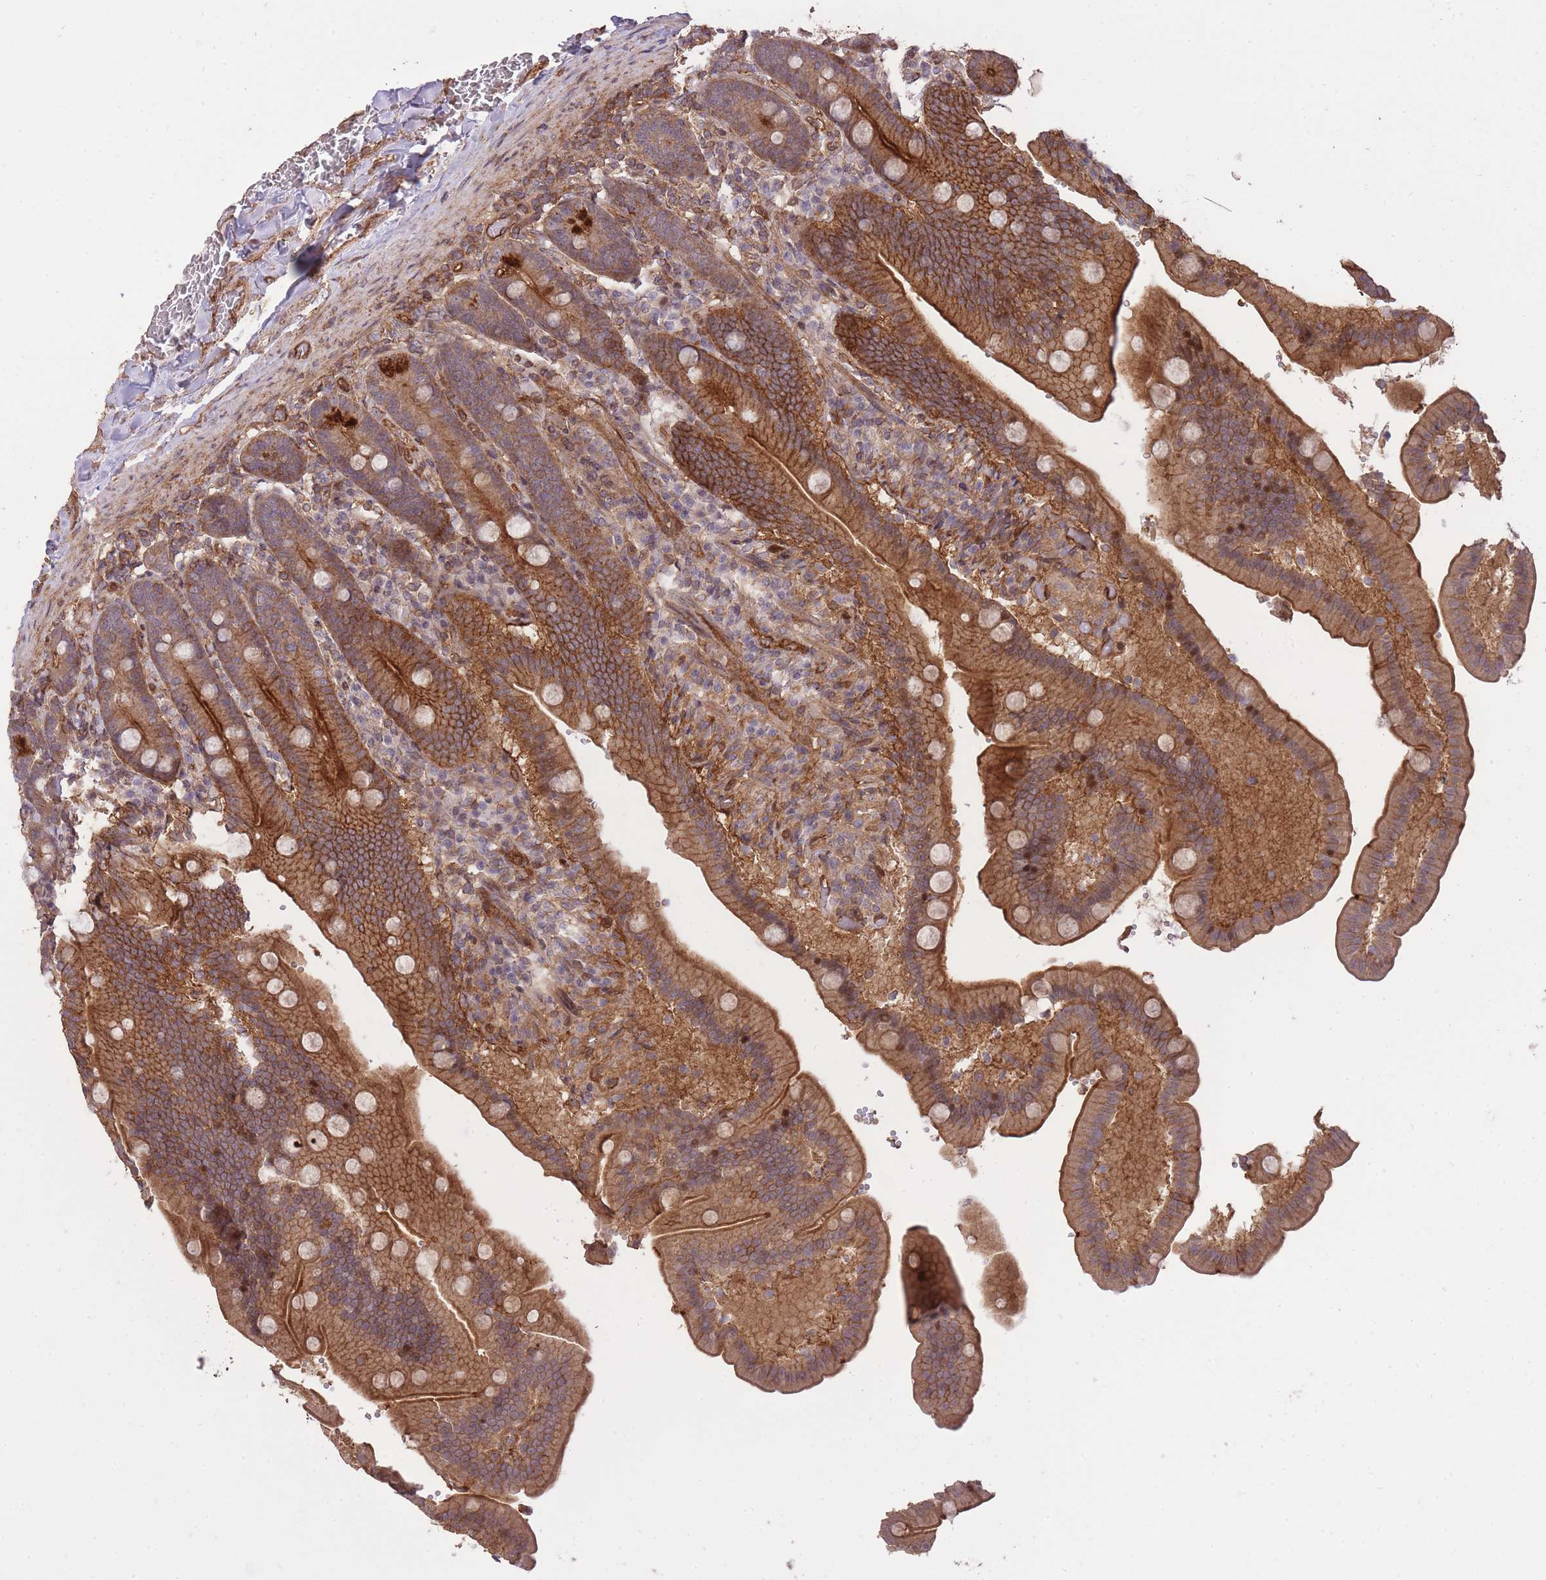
{"staining": {"intensity": "strong", "quantity": ">75%", "location": "cytoplasmic/membranous"}, "tissue": "duodenum", "cell_type": "Glandular cells", "image_type": "normal", "snomed": [{"axis": "morphology", "description": "Normal tissue, NOS"}, {"axis": "topography", "description": "Duodenum"}], "caption": "Duodenum stained with a brown dye demonstrates strong cytoplasmic/membranous positive expression in approximately >75% of glandular cells.", "gene": "PLD1", "patient": {"sex": "female", "age": 62}}